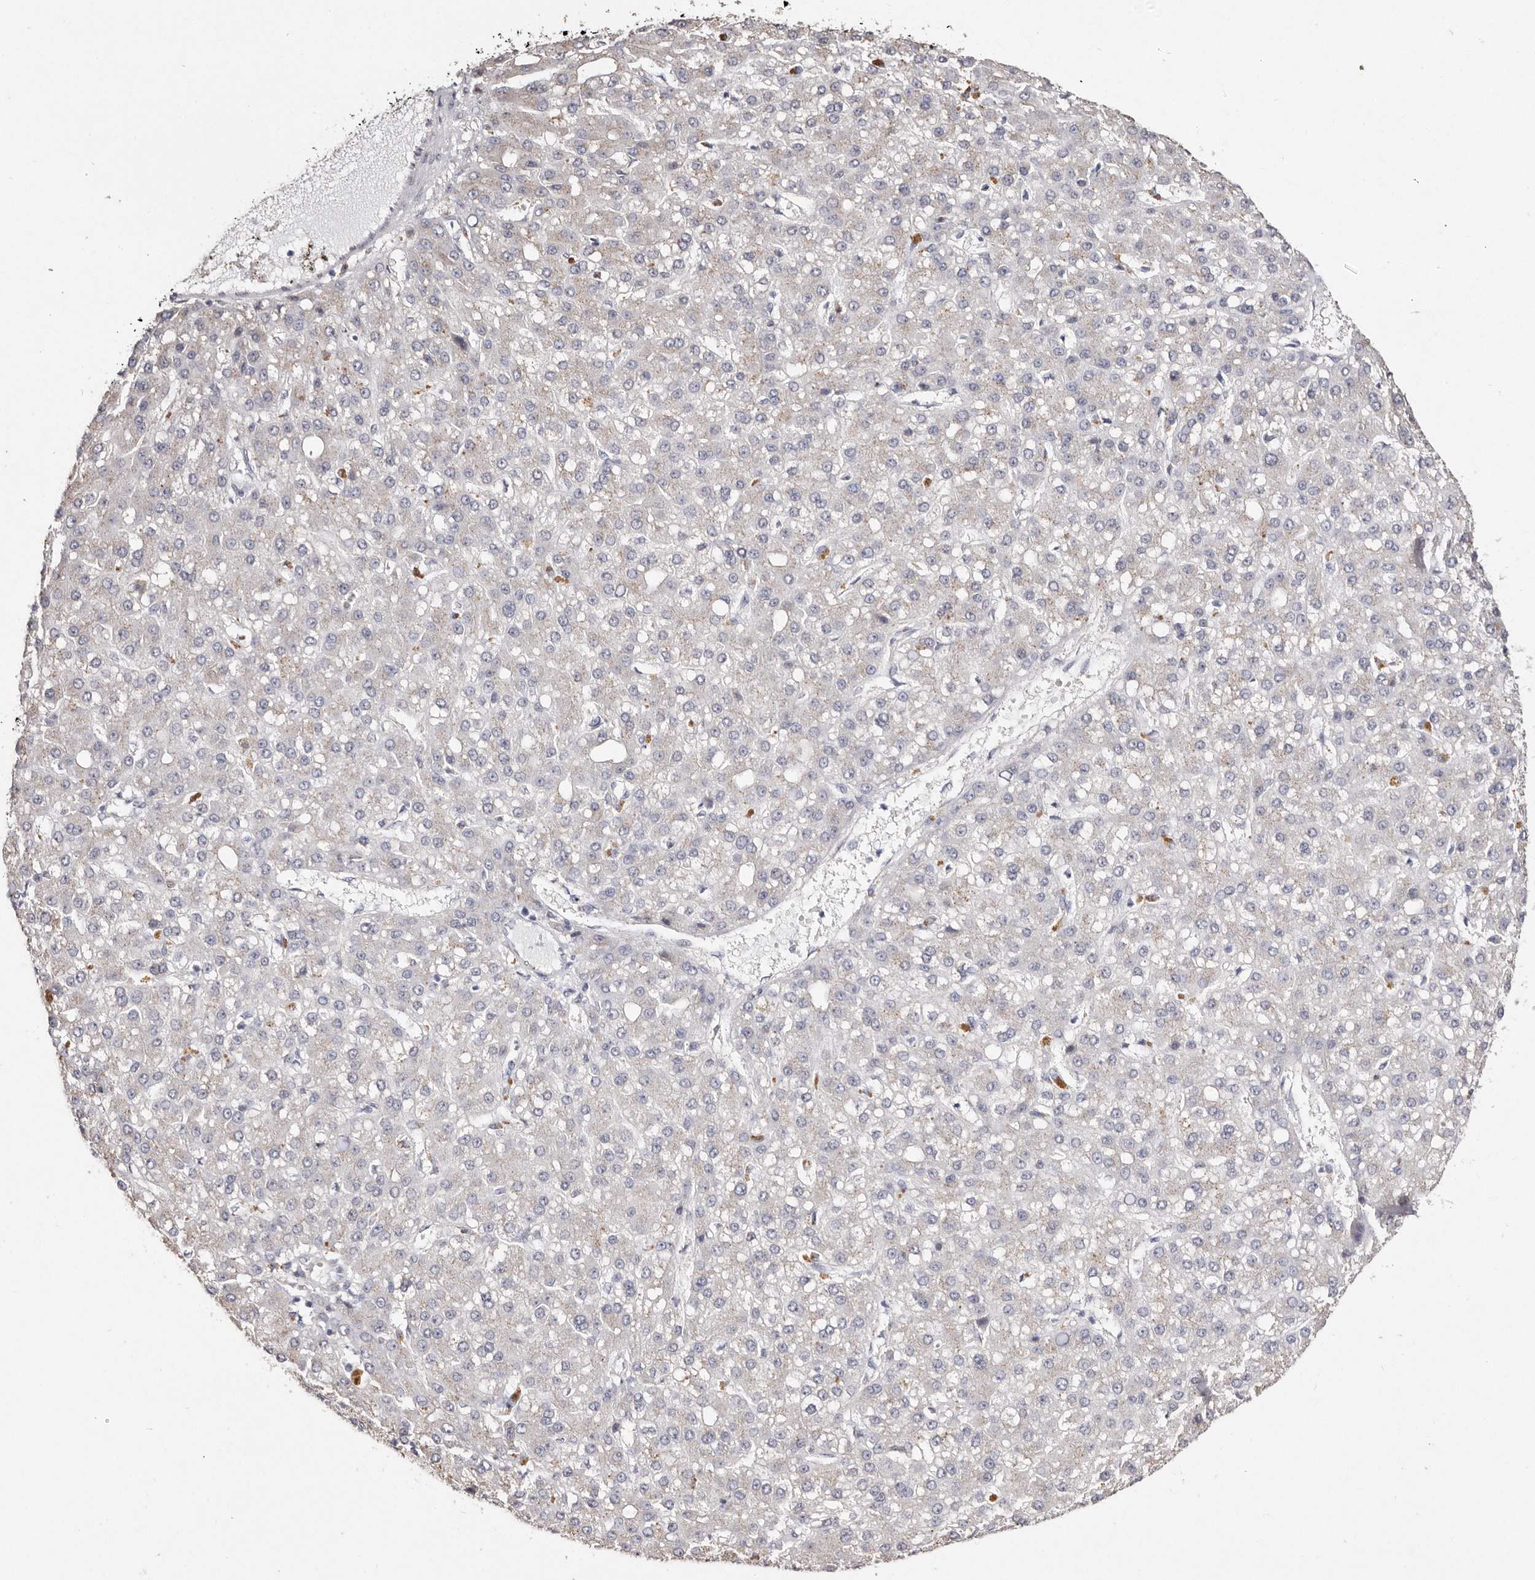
{"staining": {"intensity": "weak", "quantity": "<25%", "location": "cytoplasmic/membranous"}, "tissue": "liver cancer", "cell_type": "Tumor cells", "image_type": "cancer", "snomed": [{"axis": "morphology", "description": "Carcinoma, Hepatocellular, NOS"}, {"axis": "topography", "description": "Liver"}], "caption": "Micrograph shows no significant protein staining in tumor cells of liver hepatocellular carcinoma.", "gene": "LGALS7B", "patient": {"sex": "male", "age": 67}}